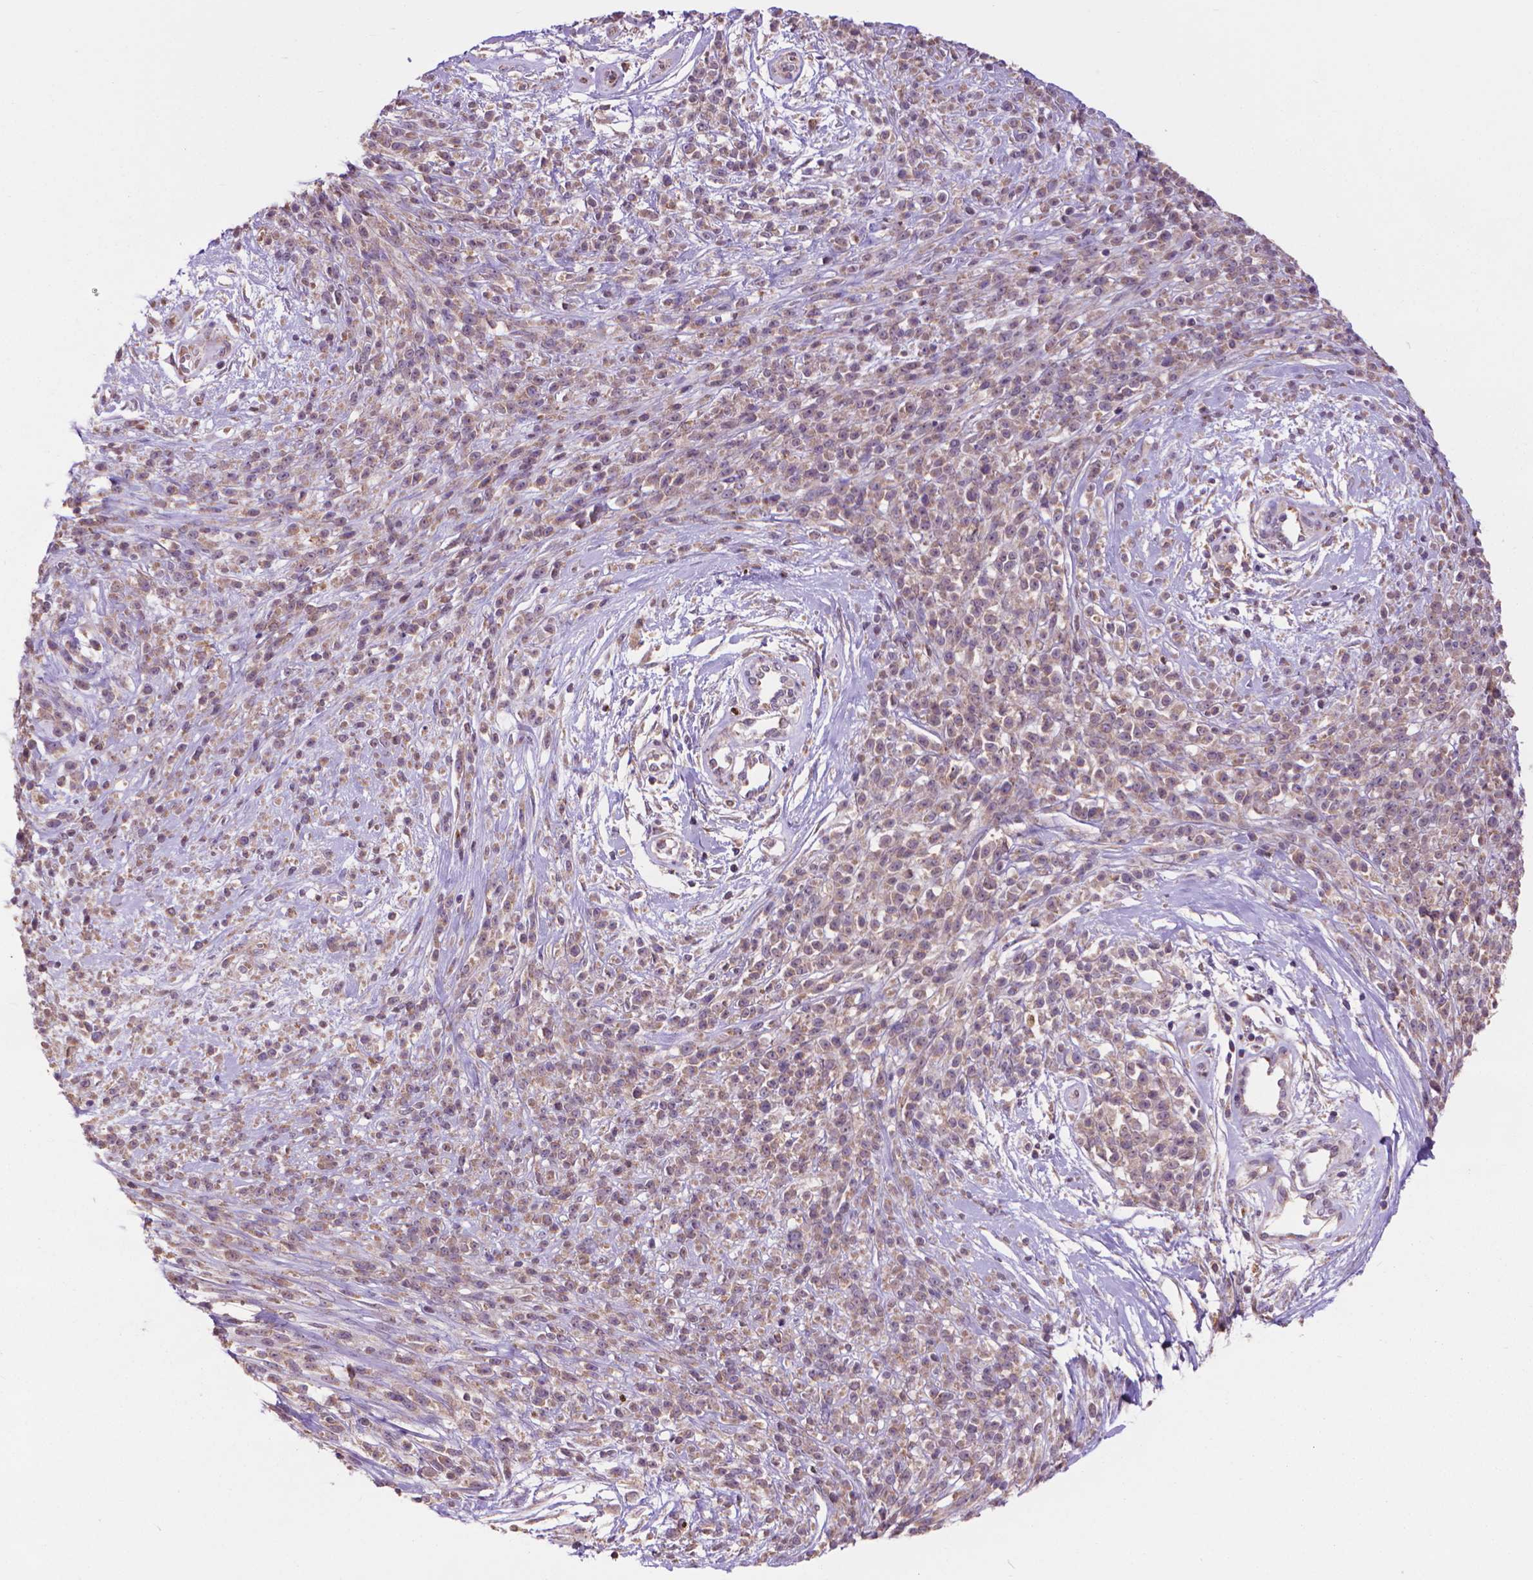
{"staining": {"intensity": "weak", "quantity": ">75%", "location": "cytoplasmic/membranous"}, "tissue": "melanoma", "cell_type": "Tumor cells", "image_type": "cancer", "snomed": [{"axis": "morphology", "description": "Malignant melanoma, NOS"}, {"axis": "topography", "description": "Skin"}, {"axis": "topography", "description": "Skin of trunk"}], "caption": "A micrograph of human malignant melanoma stained for a protein reveals weak cytoplasmic/membranous brown staining in tumor cells. The staining was performed using DAB, with brown indicating positive protein expression. Nuclei are stained blue with hematoxylin.", "gene": "GLB1", "patient": {"sex": "male", "age": 74}}